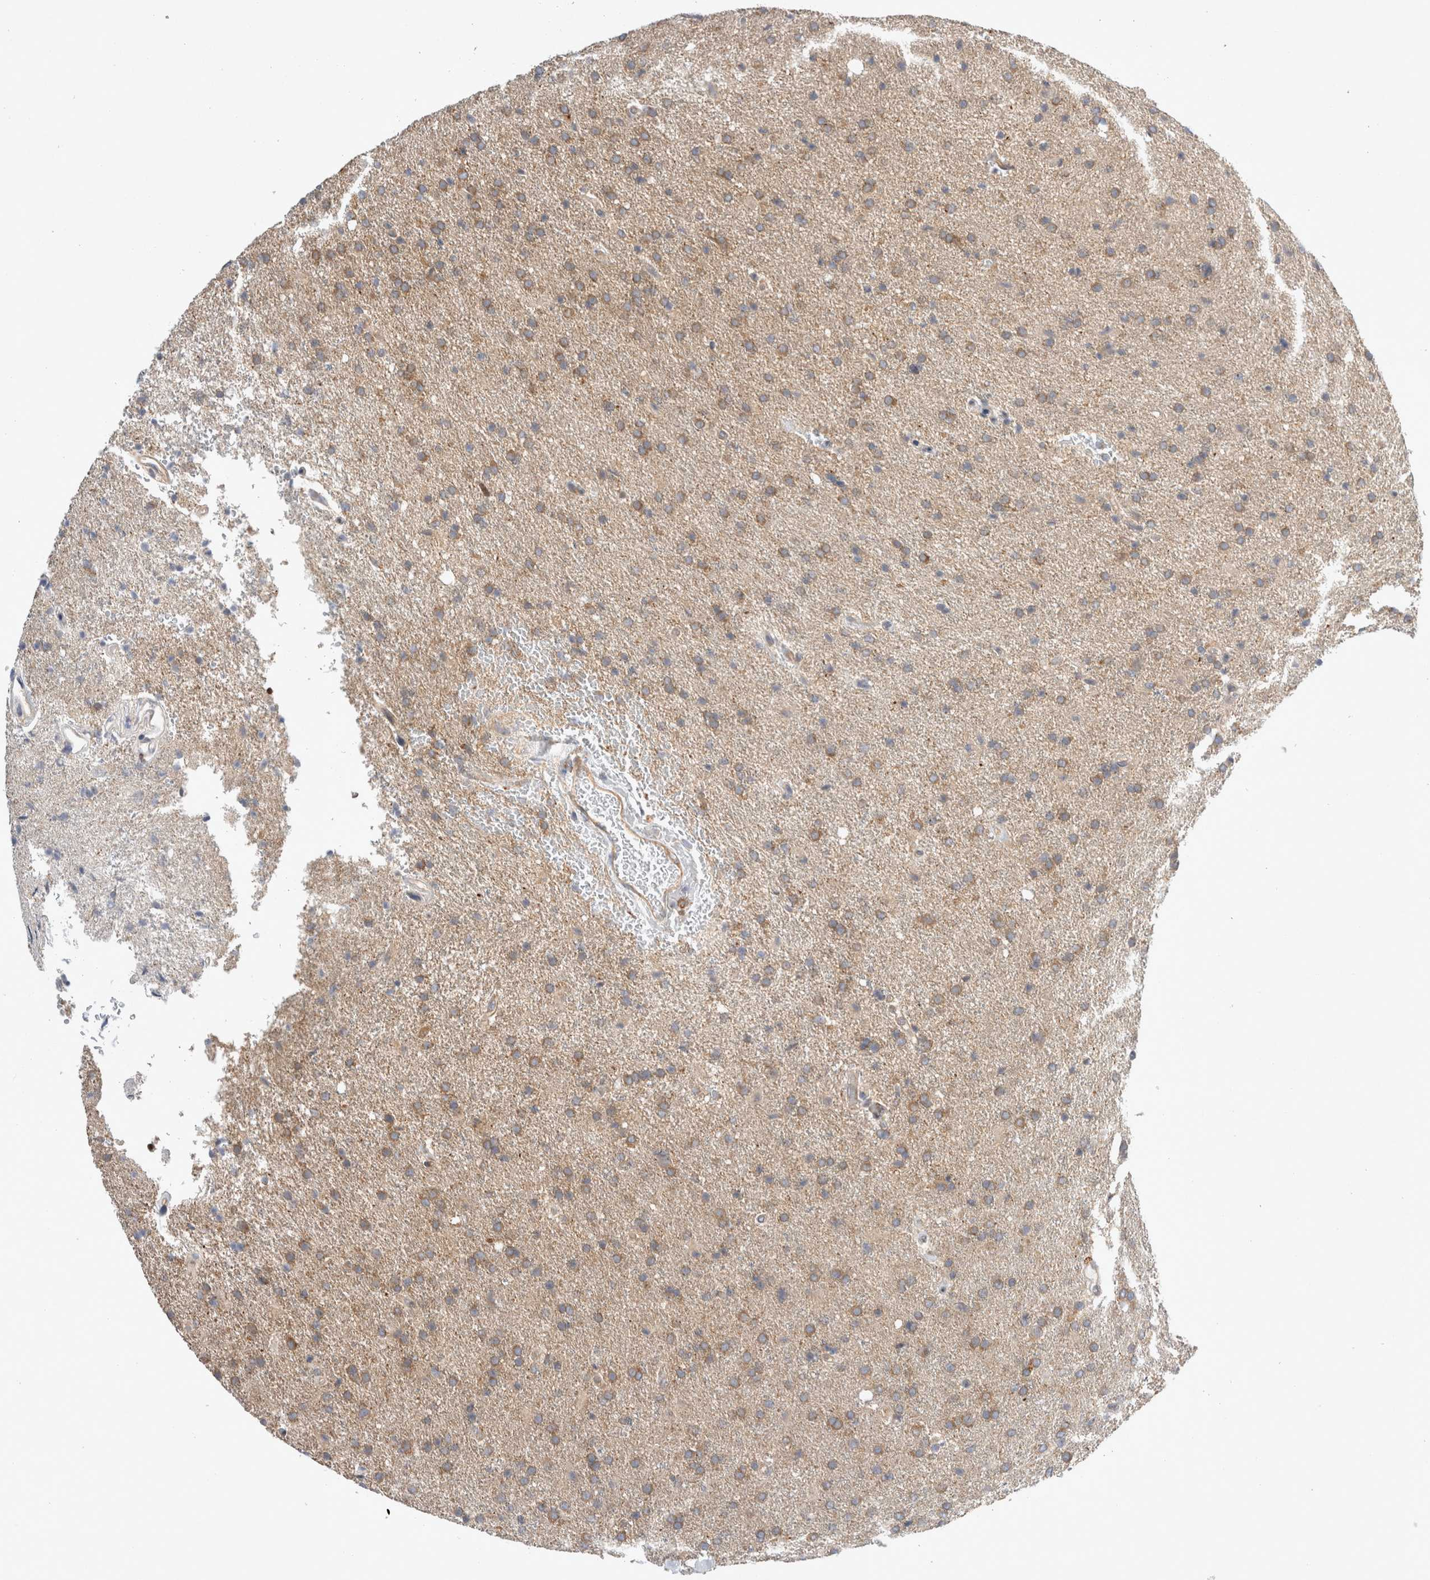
{"staining": {"intensity": "moderate", "quantity": ">75%", "location": "cytoplasmic/membranous"}, "tissue": "glioma", "cell_type": "Tumor cells", "image_type": "cancer", "snomed": [{"axis": "morphology", "description": "Glioma, malignant, High grade"}, {"axis": "topography", "description": "Brain"}], "caption": "The photomicrograph displays immunohistochemical staining of malignant high-grade glioma. There is moderate cytoplasmic/membranous staining is seen in approximately >75% of tumor cells.", "gene": "CDCA7L", "patient": {"sex": "male", "age": 72}}